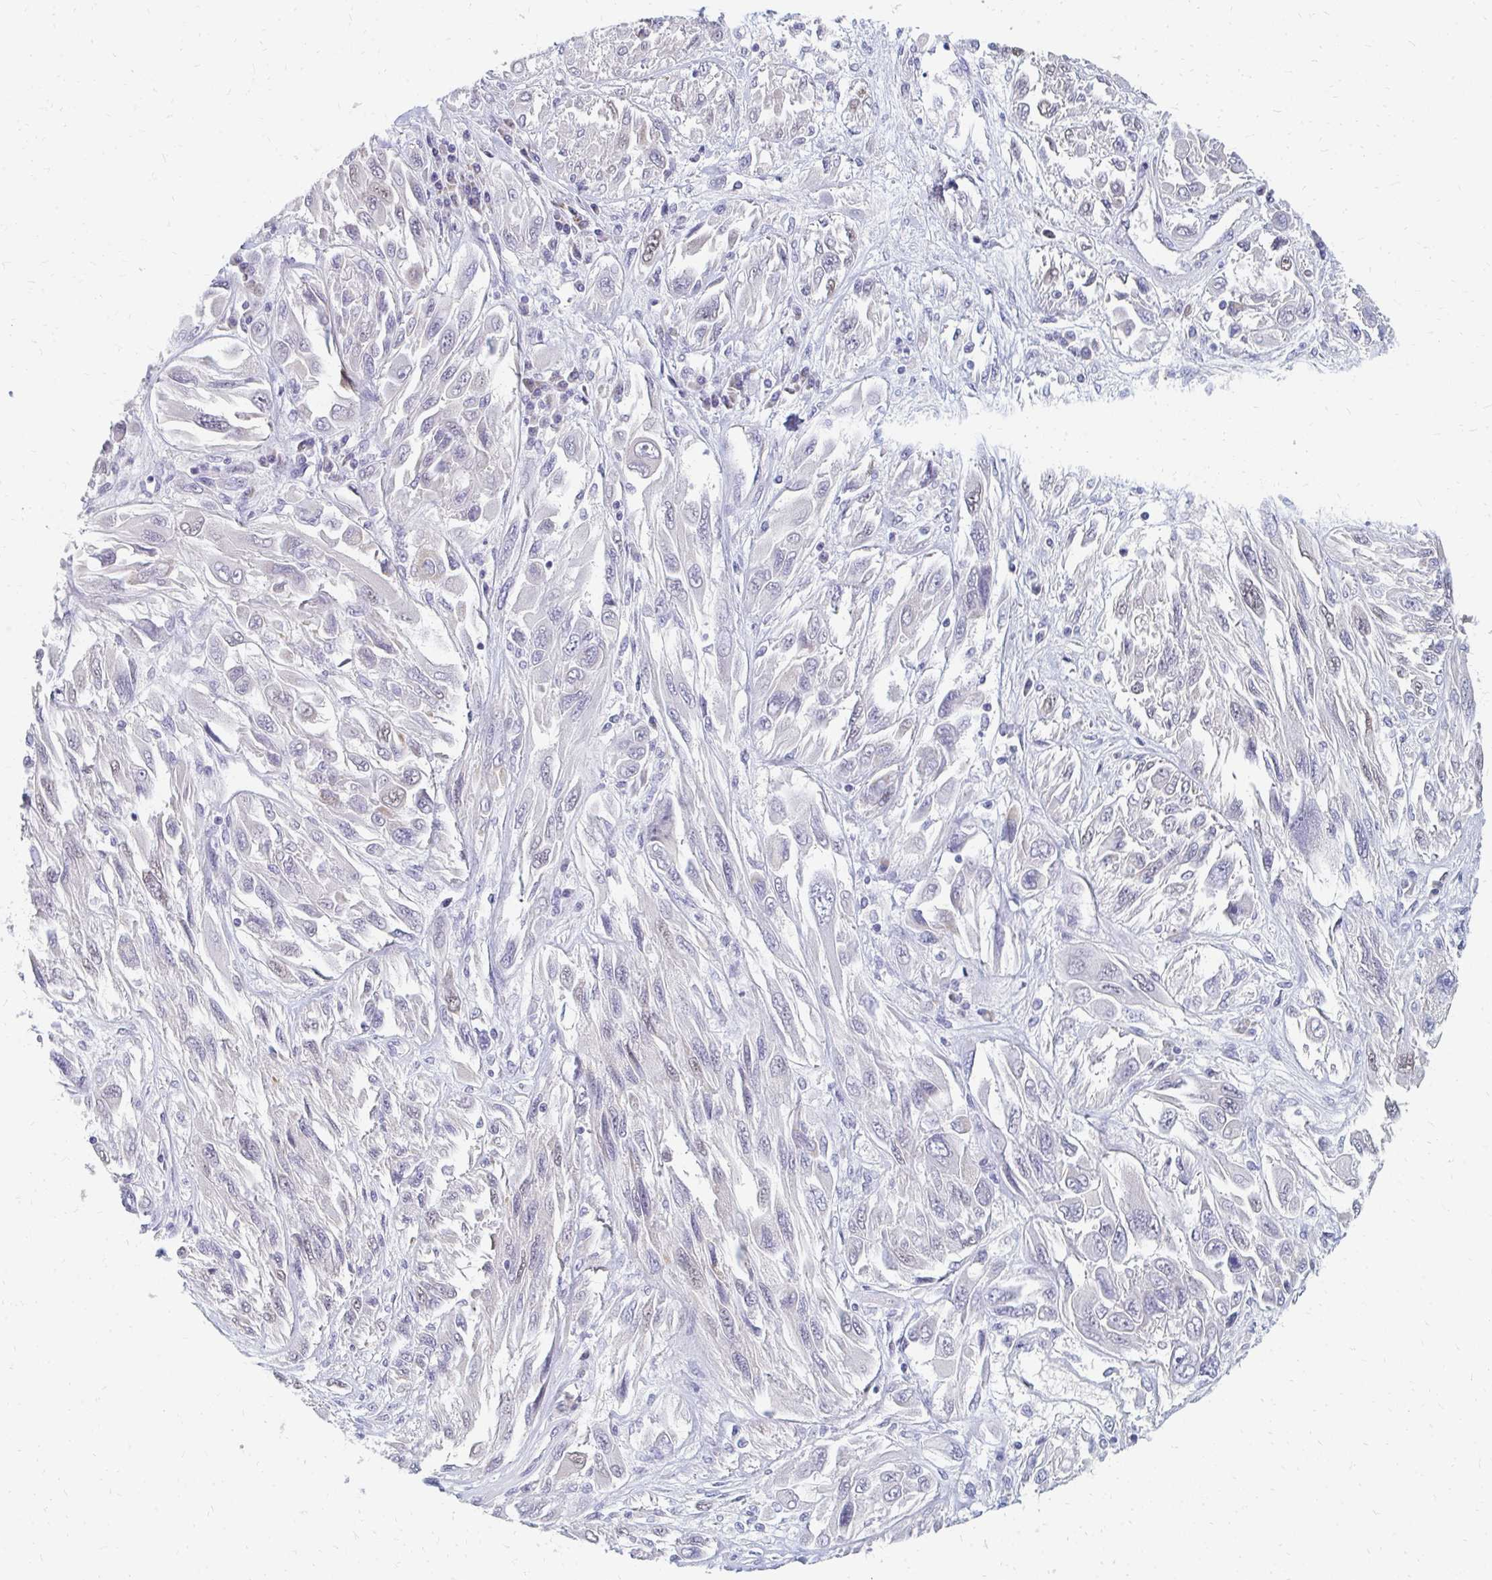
{"staining": {"intensity": "negative", "quantity": "none", "location": "none"}, "tissue": "melanoma", "cell_type": "Tumor cells", "image_type": "cancer", "snomed": [{"axis": "morphology", "description": "Malignant melanoma, NOS"}, {"axis": "topography", "description": "Skin"}], "caption": "There is no significant positivity in tumor cells of melanoma.", "gene": "OR10V1", "patient": {"sex": "female", "age": 91}}